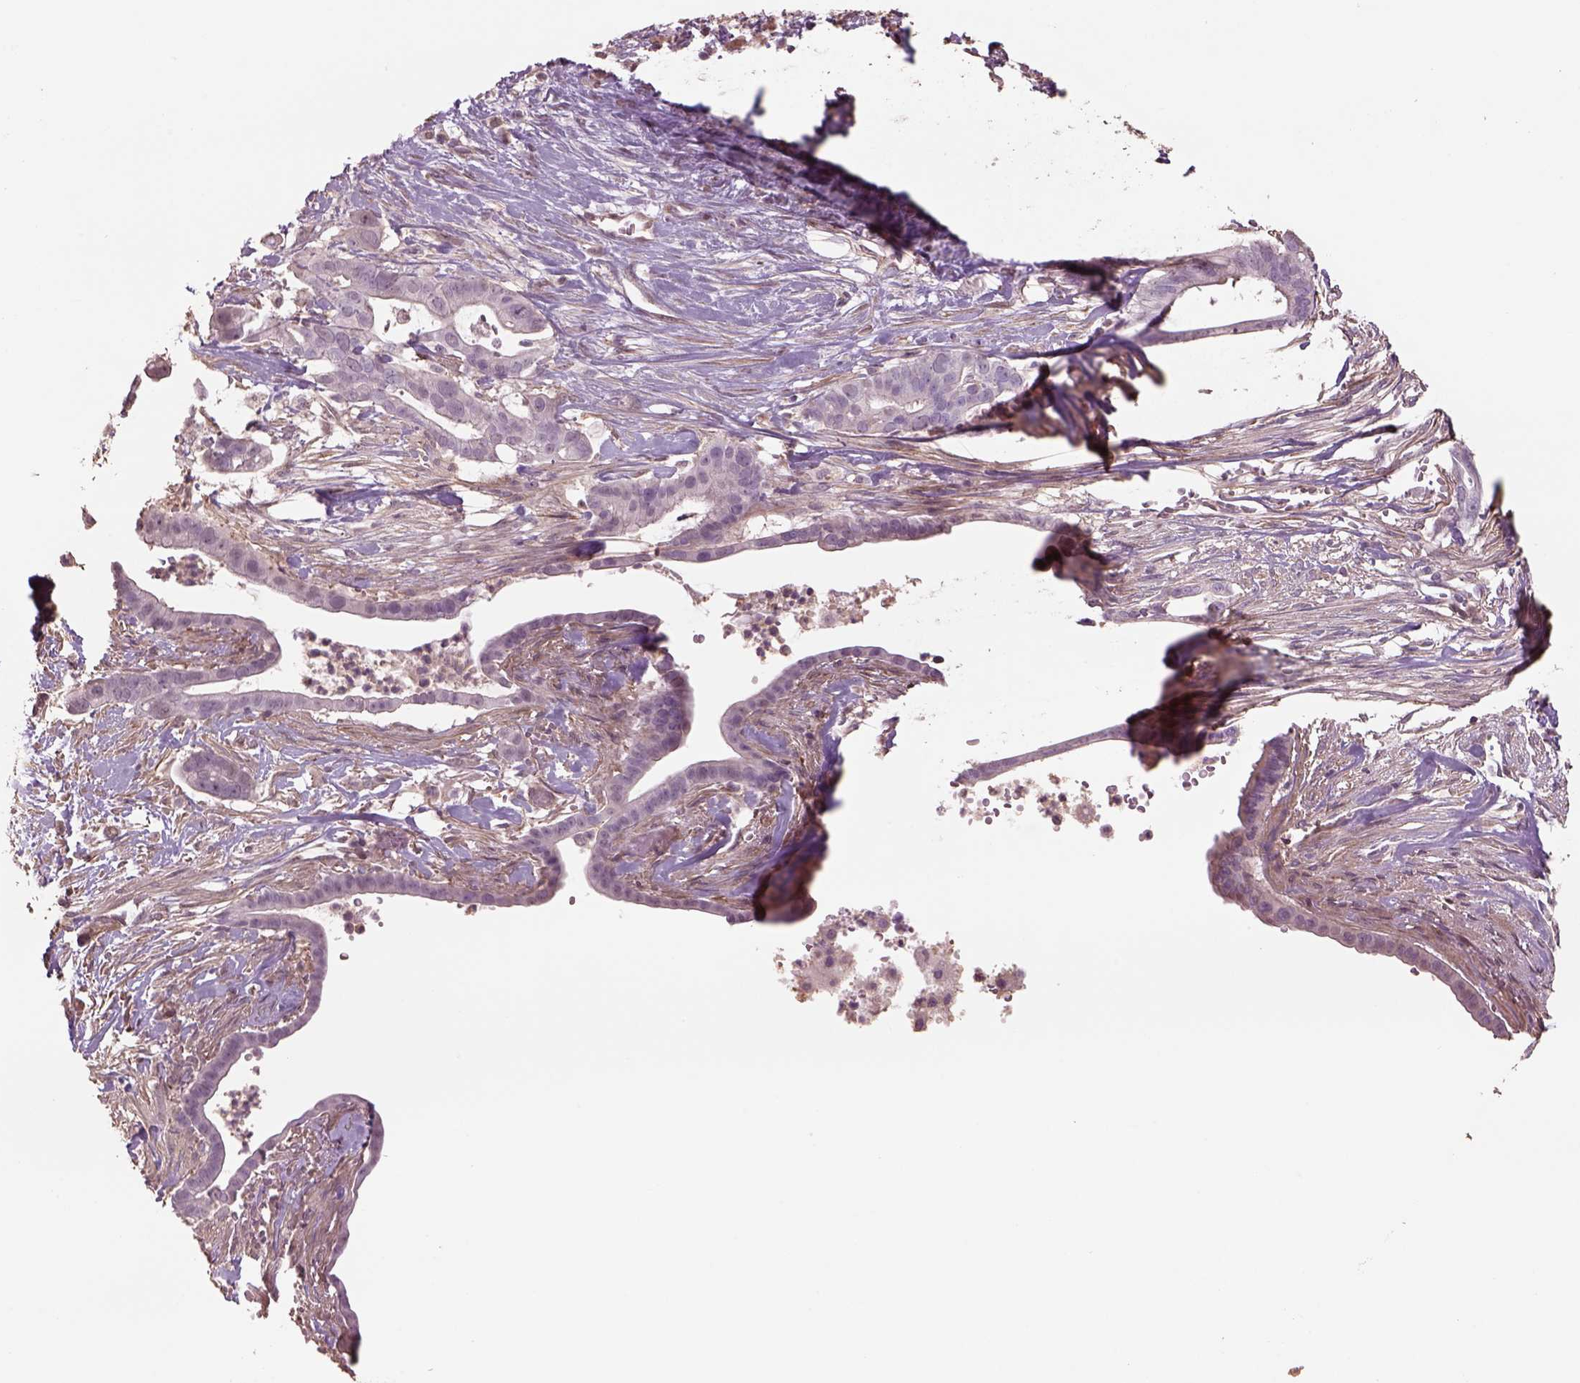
{"staining": {"intensity": "negative", "quantity": "none", "location": "none"}, "tissue": "pancreatic cancer", "cell_type": "Tumor cells", "image_type": "cancer", "snomed": [{"axis": "morphology", "description": "Adenocarcinoma, NOS"}, {"axis": "topography", "description": "Pancreas"}], "caption": "The photomicrograph shows no staining of tumor cells in adenocarcinoma (pancreatic). The staining is performed using DAB (3,3'-diaminobenzidine) brown chromogen with nuclei counter-stained in using hematoxylin.", "gene": "LIN7A", "patient": {"sex": "male", "age": 61}}